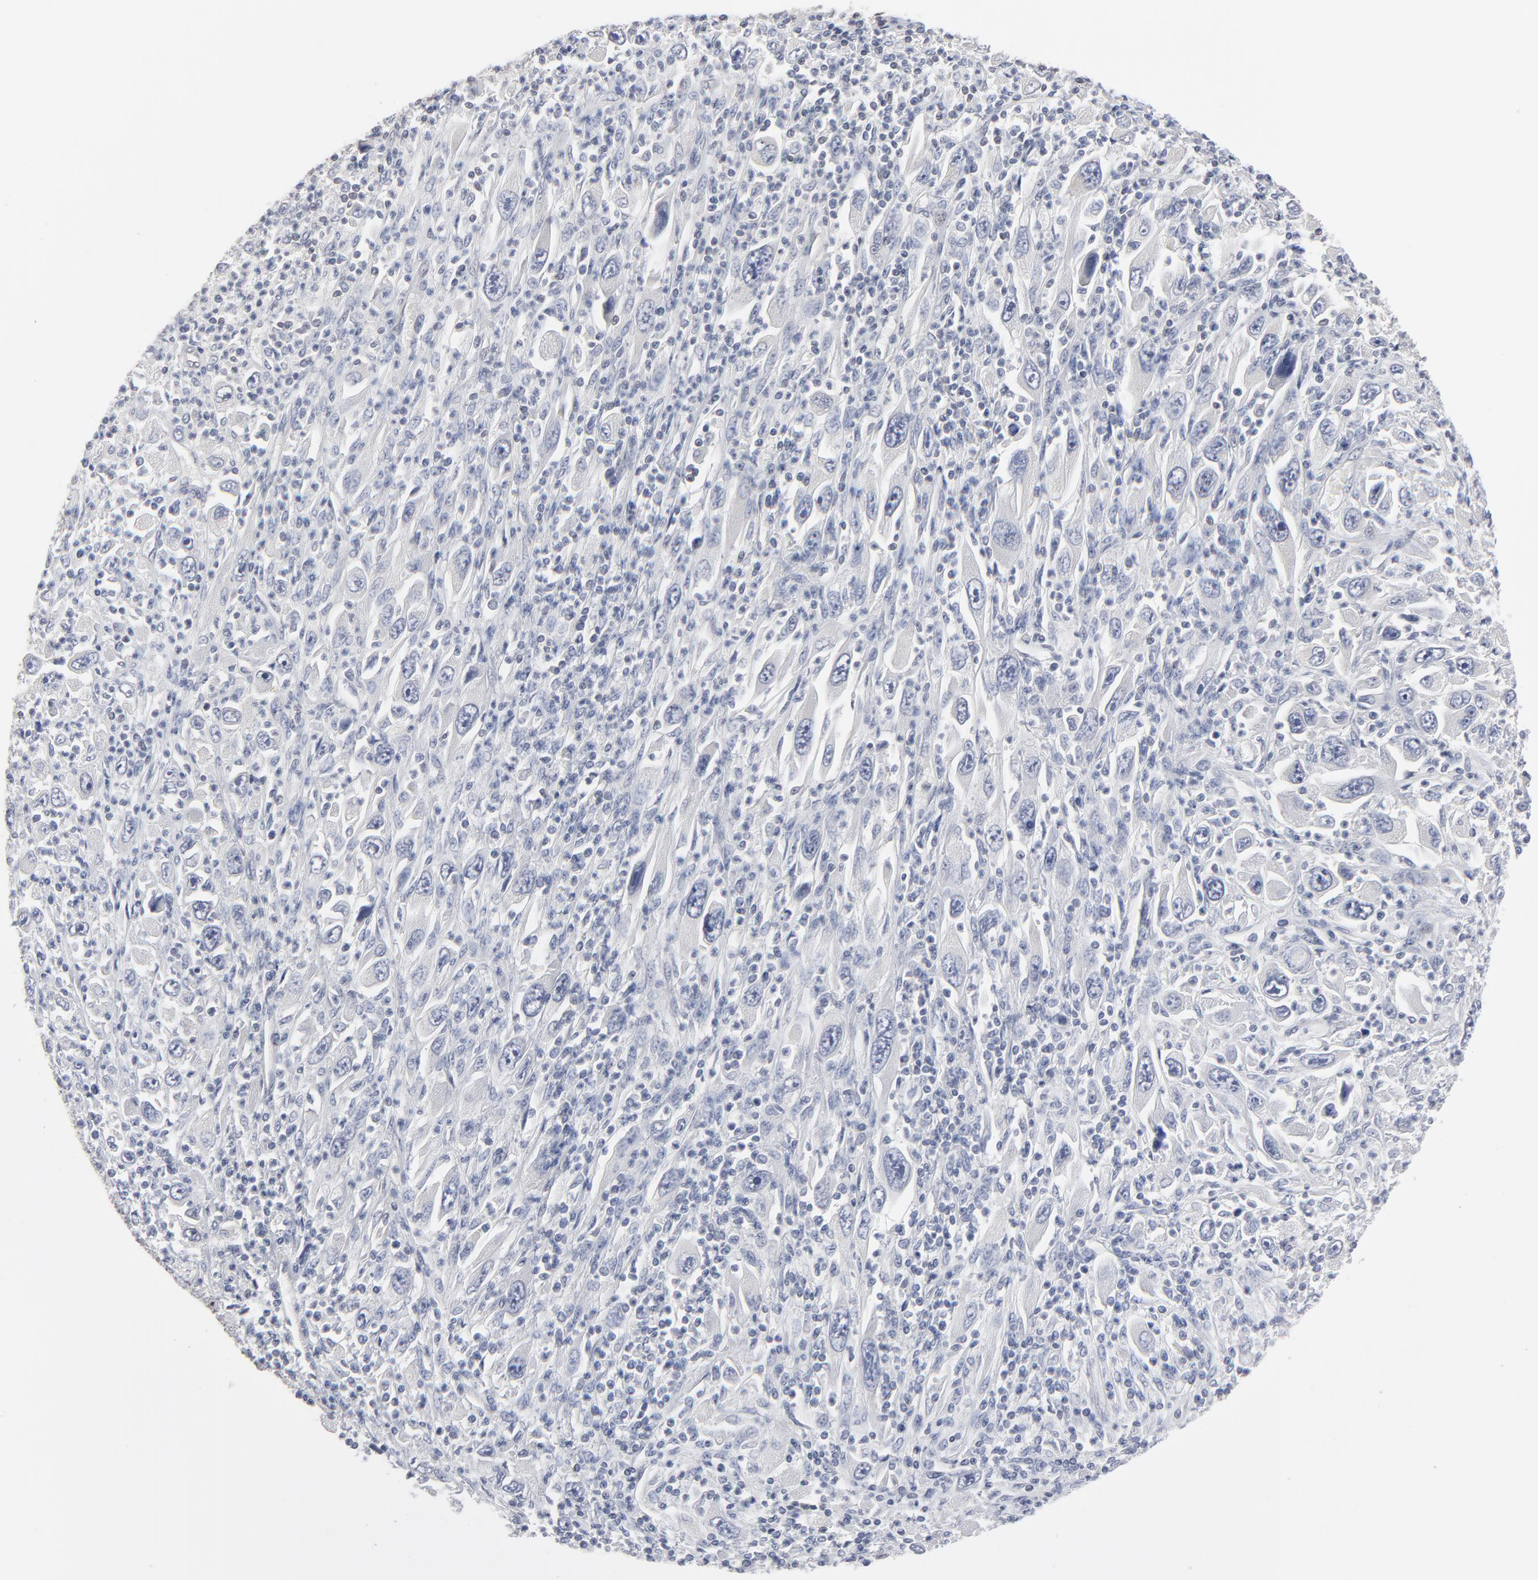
{"staining": {"intensity": "negative", "quantity": "none", "location": "none"}, "tissue": "melanoma", "cell_type": "Tumor cells", "image_type": "cancer", "snomed": [{"axis": "morphology", "description": "Malignant melanoma, Metastatic site"}, {"axis": "topography", "description": "Skin"}], "caption": "DAB immunohistochemical staining of melanoma demonstrates no significant staining in tumor cells.", "gene": "SYNE2", "patient": {"sex": "female", "age": 56}}